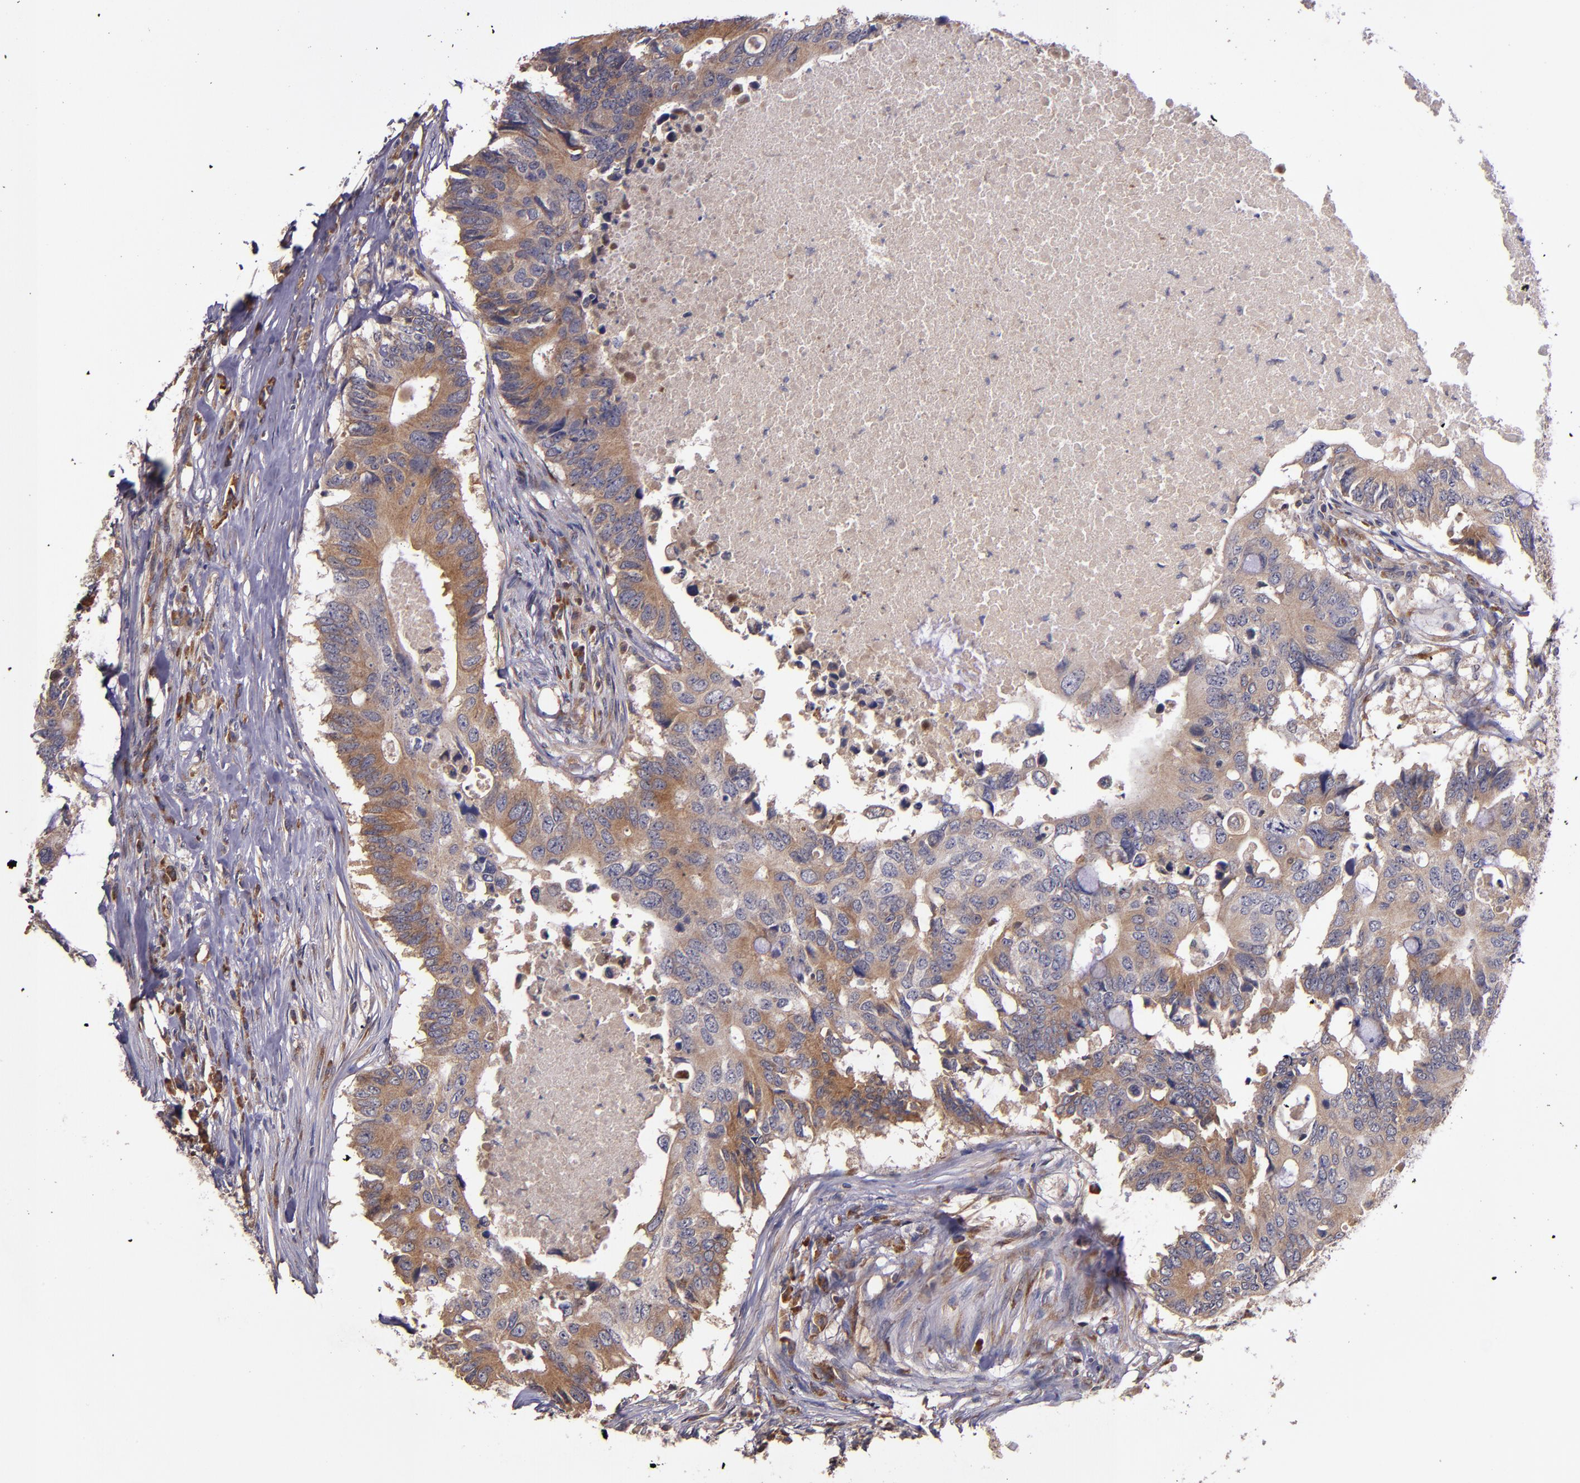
{"staining": {"intensity": "moderate", "quantity": "25%-75%", "location": "cytoplasmic/membranous"}, "tissue": "colorectal cancer", "cell_type": "Tumor cells", "image_type": "cancer", "snomed": [{"axis": "morphology", "description": "Adenocarcinoma, NOS"}, {"axis": "topography", "description": "Colon"}], "caption": "Adenocarcinoma (colorectal) was stained to show a protein in brown. There is medium levels of moderate cytoplasmic/membranous expression in approximately 25%-75% of tumor cells.", "gene": "PRAF2", "patient": {"sex": "male", "age": 71}}